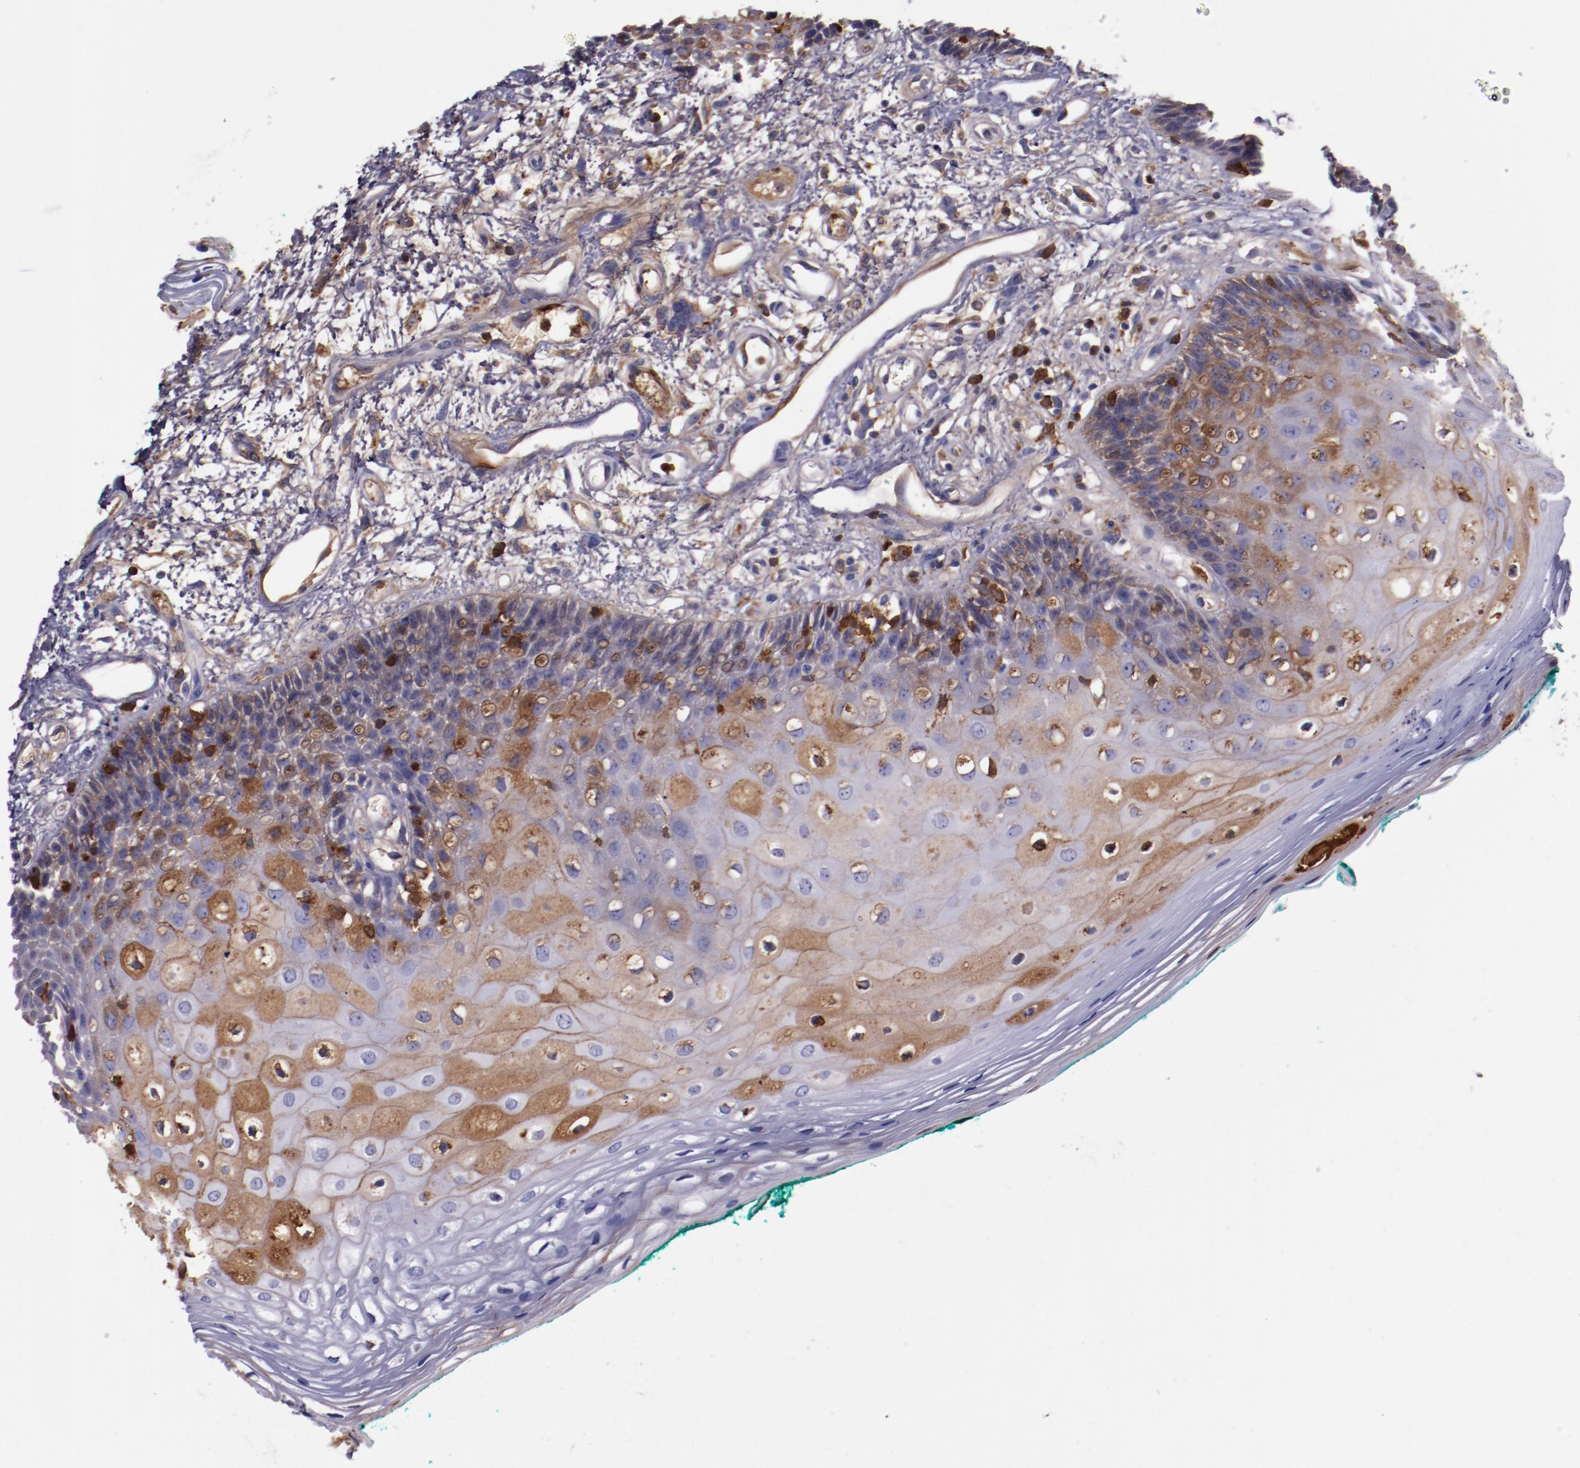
{"staining": {"intensity": "moderate", "quantity": "25%-75%", "location": "cytoplasmic/membranous"}, "tissue": "oral mucosa", "cell_type": "Squamous epithelial cells", "image_type": "normal", "snomed": [{"axis": "morphology", "description": "Normal tissue, NOS"}, {"axis": "morphology", "description": "Squamous cell carcinoma, NOS"}, {"axis": "topography", "description": "Skeletal muscle"}, {"axis": "topography", "description": "Oral tissue"}, {"axis": "topography", "description": "Head-Neck"}], "caption": "A brown stain highlights moderate cytoplasmic/membranous expression of a protein in squamous epithelial cells of unremarkable oral mucosa.", "gene": "APOH", "patient": {"sex": "female", "age": 84}}